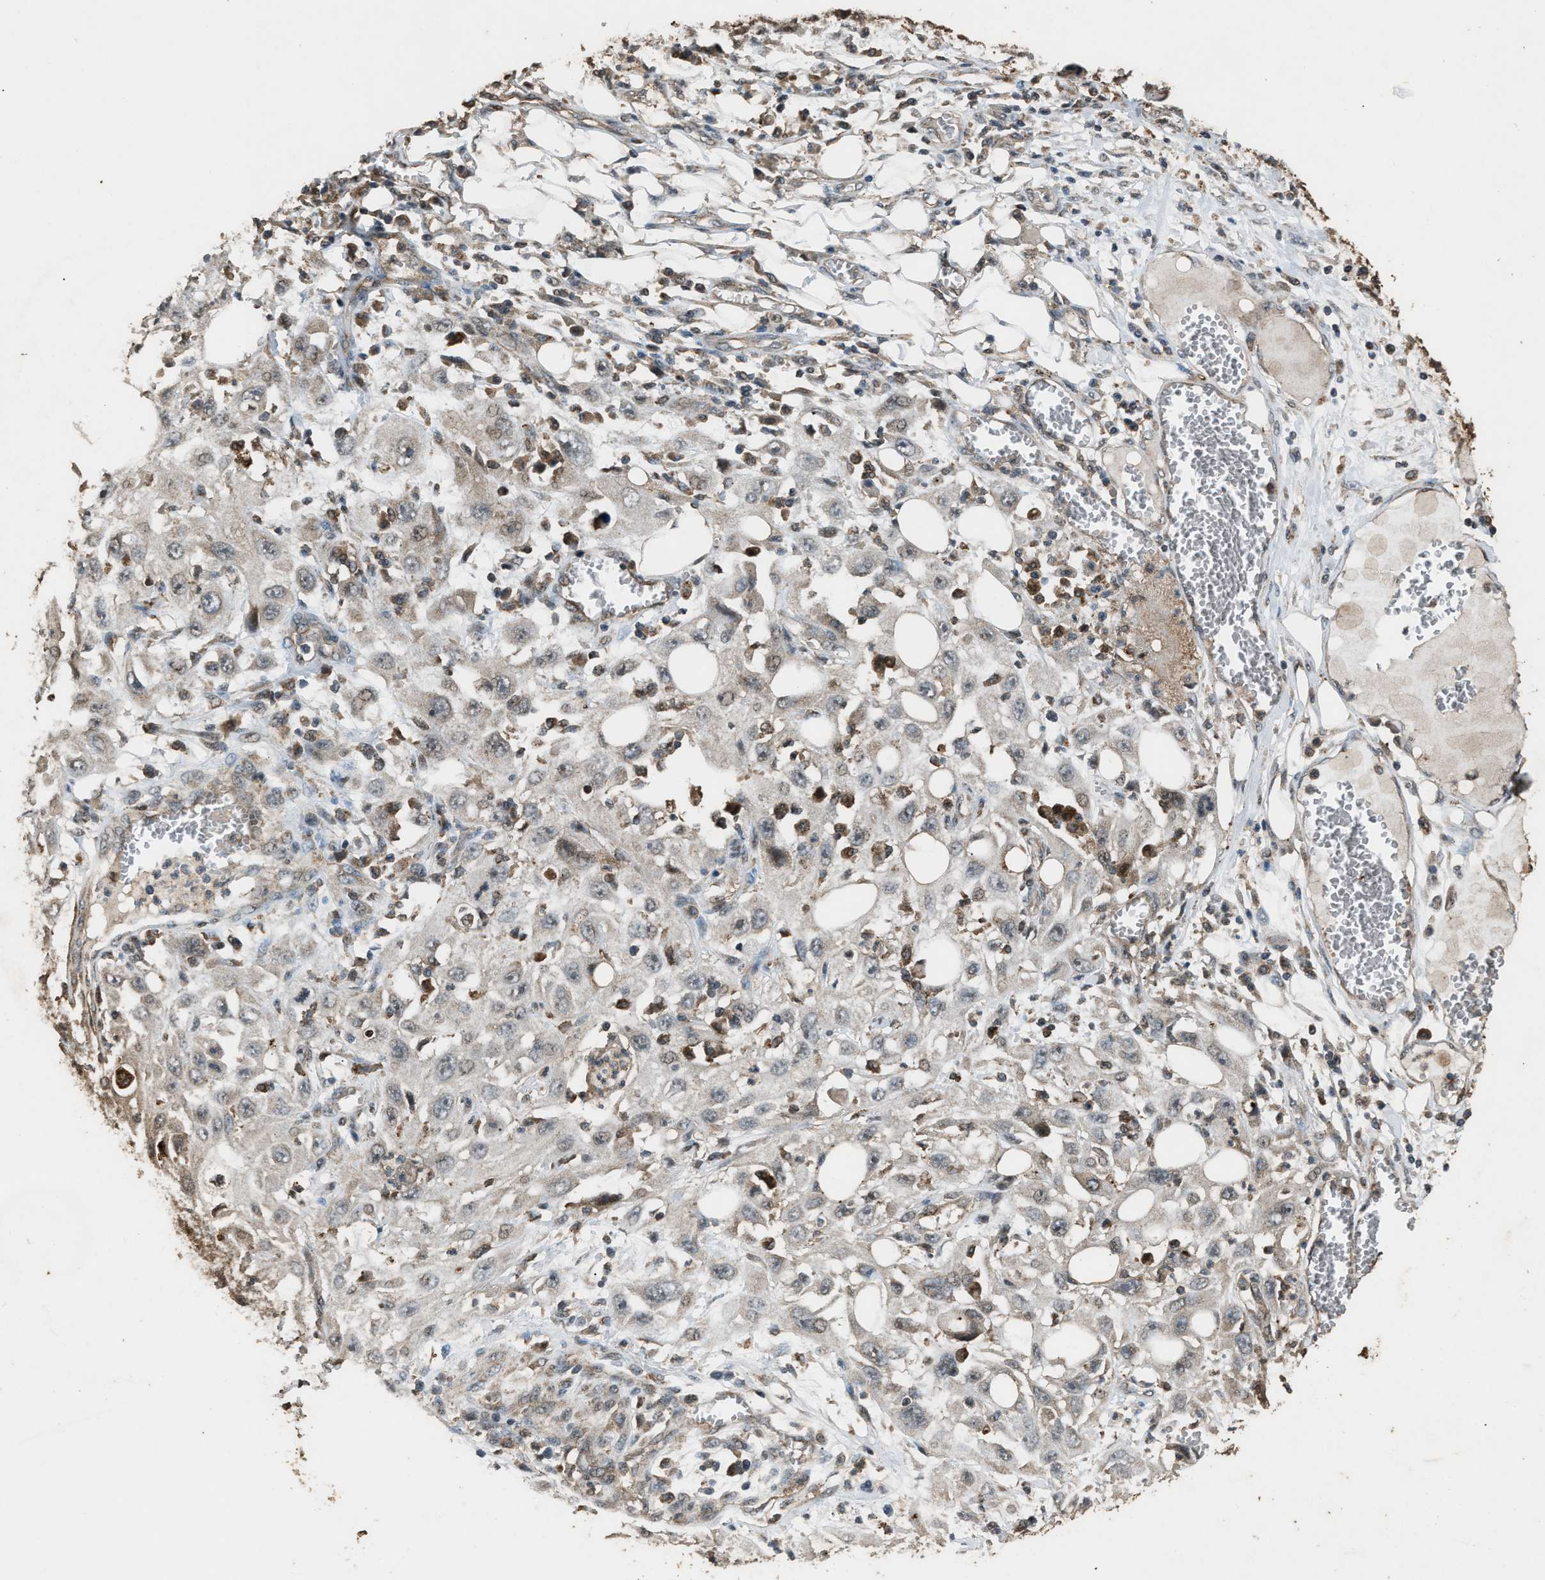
{"staining": {"intensity": "weak", "quantity": "25%-75%", "location": "cytoplasmic/membranous"}, "tissue": "skin cancer", "cell_type": "Tumor cells", "image_type": "cancer", "snomed": [{"axis": "morphology", "description": "Squamous cell carcinoma, NOS"}, {"axis": "topography", "description": "Skin"}], "caption": "Protein staining reveals weak cytoplasmic/membranous expression in approximately 25%-75% of tumor cells in skin cancer (squamous cell carcinoma).", "gene": "PSMD1", "patient": {"sex": "male", "age": 75}}